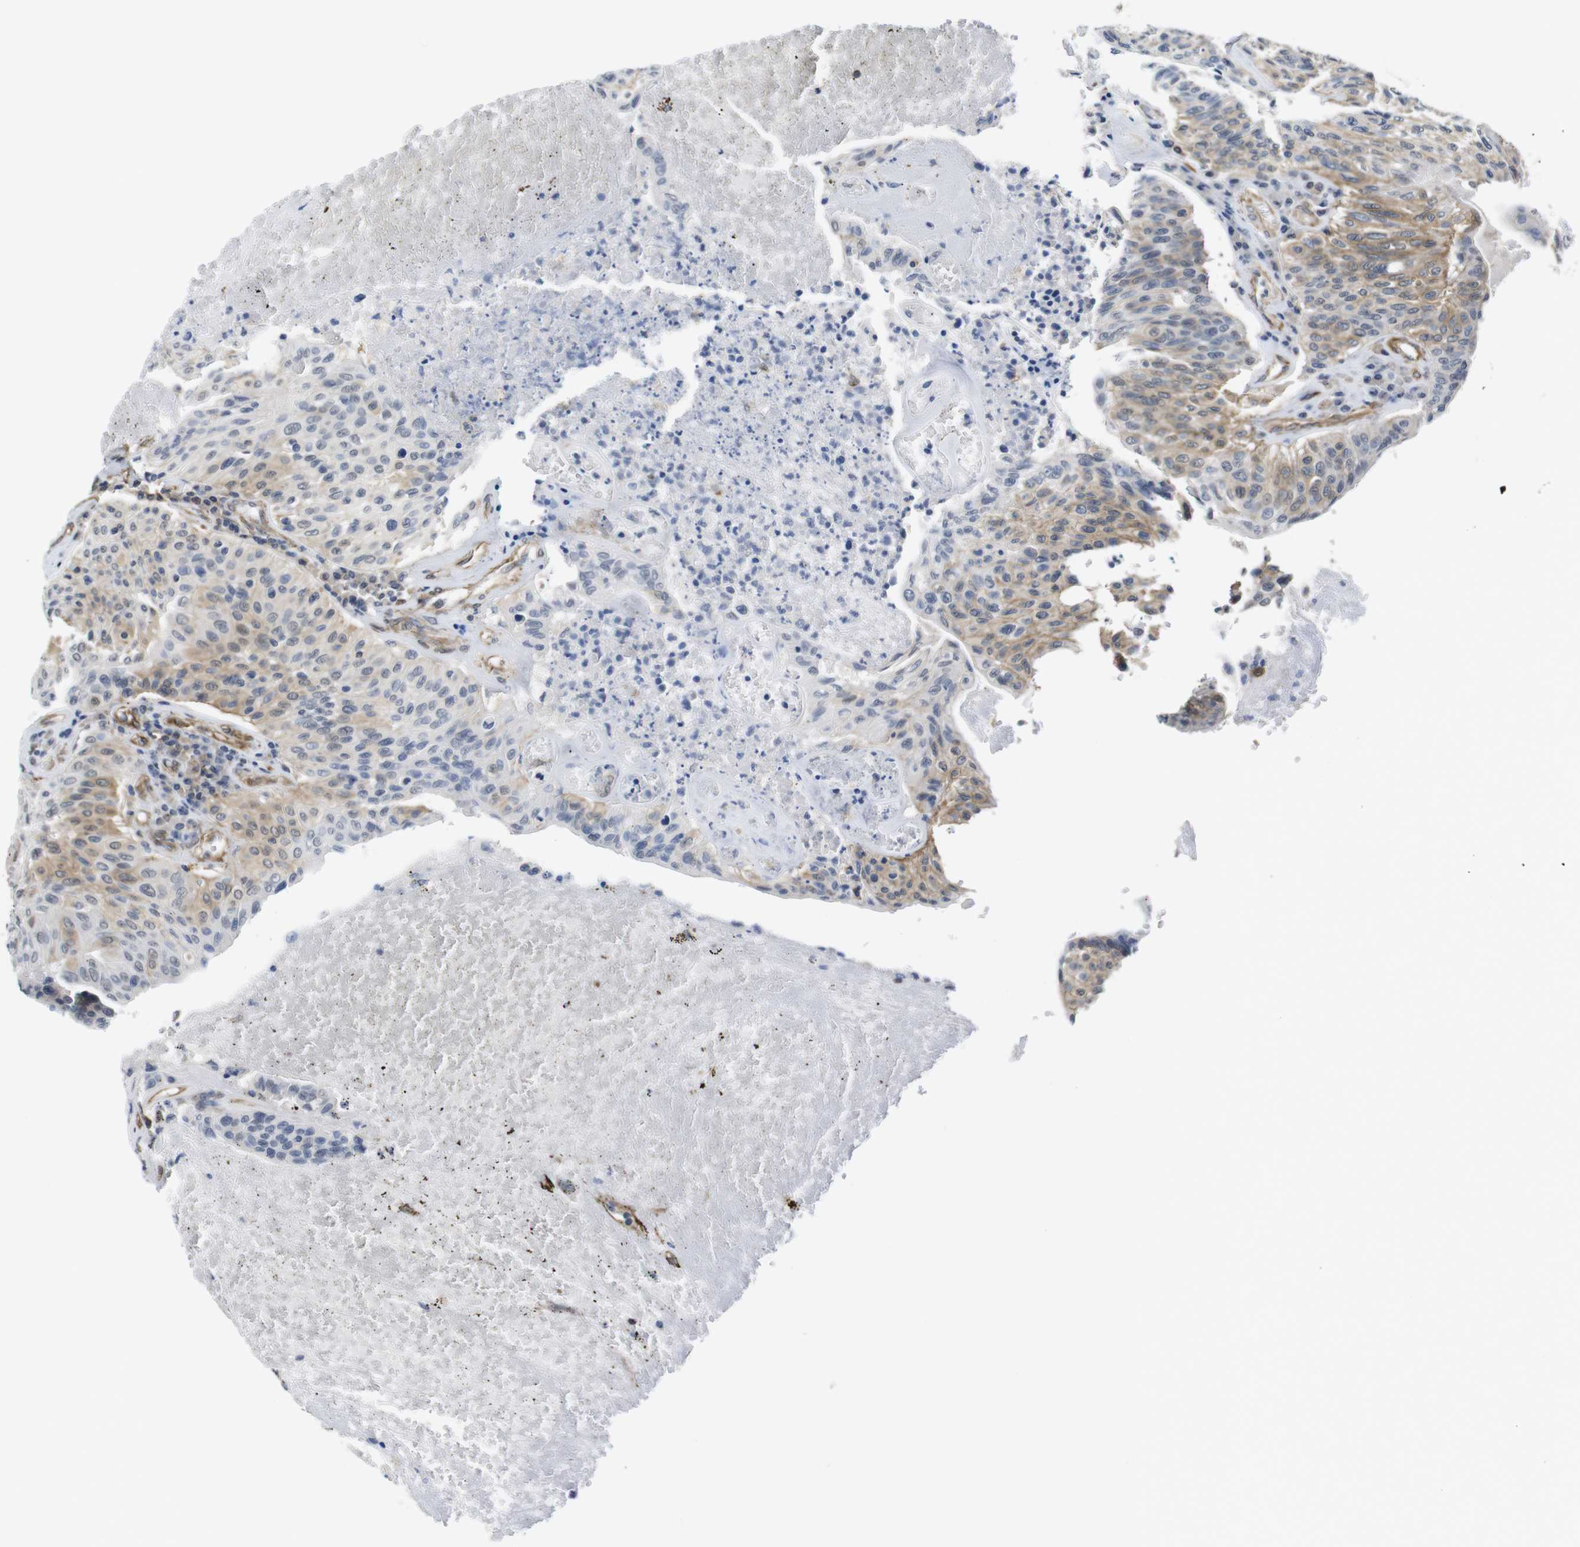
{"staining": {"intensity": "moderate", "quantity": ">75%", "location": "cytoplasmic/membranous"}, "tissue": "urothelial cancer", "cell_type": "Tumor cells", "image_type": "cancer", "snomed": [{"axis": "morphology", "description": "Urothelial carcinoma, High grade"}, {"axis": "topography", "description": "Urinary bladder"}], "caption": "Urothelial cancer stained with immunohistochemistry (IHC) shows moderate cytoplasmic/membranous expression in approximately >75% of tumor cells. (DAB (3,3'-diaminobenzidine) IHC, brown staining for protein, blue staining for nuclei).", "gene": "ZDHHC5", "patient": {"sex": "male", "age": 66}}